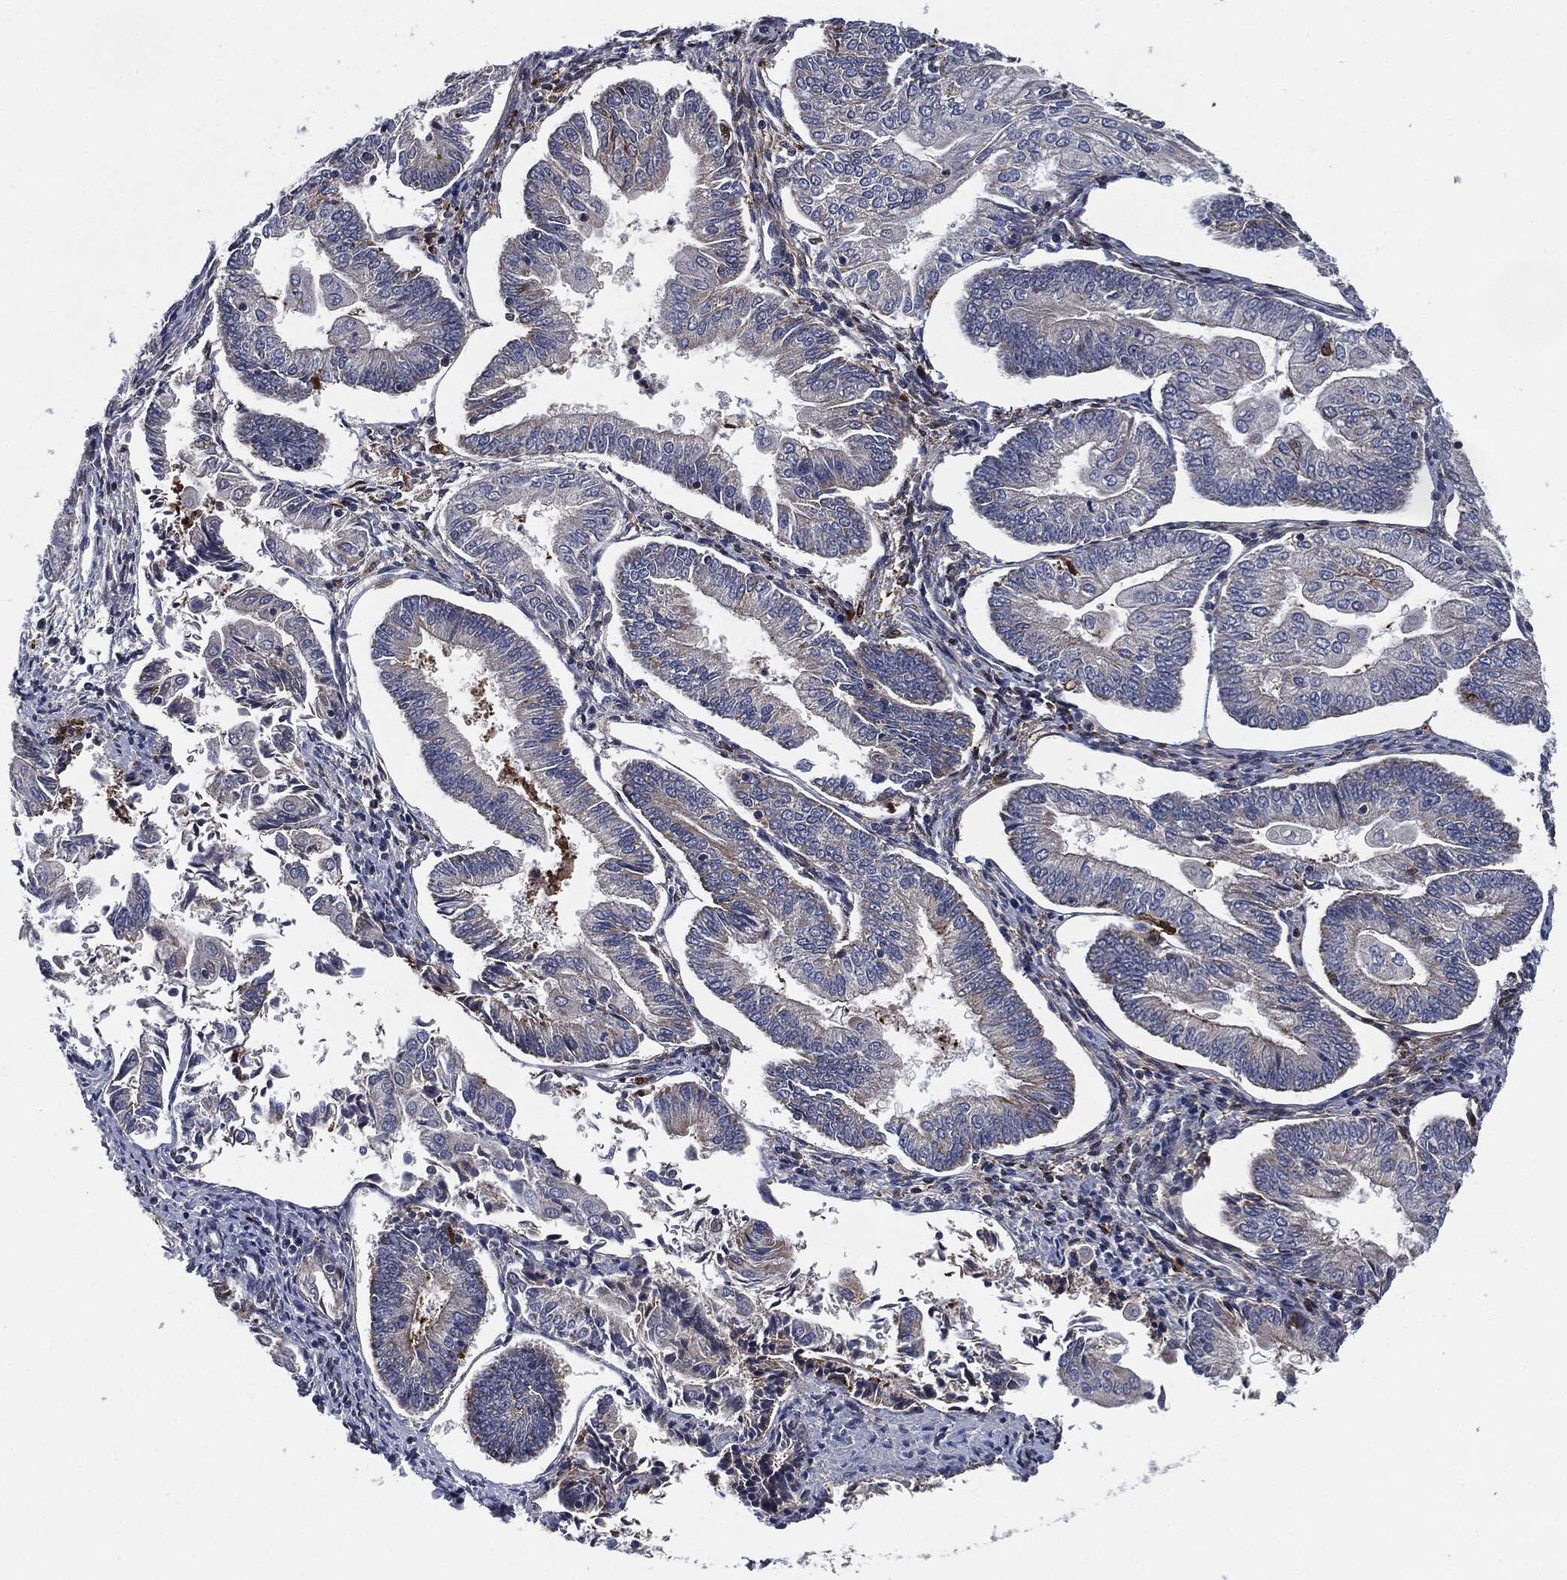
{"staining": {"intensity": "weak", "quantity": "<25%", "location": "cytoplasmic/membranous"}, "tissue": "endometrial cancer", "cell_type": "Tumor cells", "image_type": "cancer", "snomed": [{"axis": "morphology", "description": "Adenocarcinoma, NOS"}, {"axis": "topography", "description": "Endometrium"}], "caption": "The immunohistochemistry (IHC) image has no significant expression in tumor cells of adenocarcinoma (endometrial) tissue. Nuclei are stained in blue.", "gene": "TMEM11", "patient": {"sex": "female", "age": 56}}